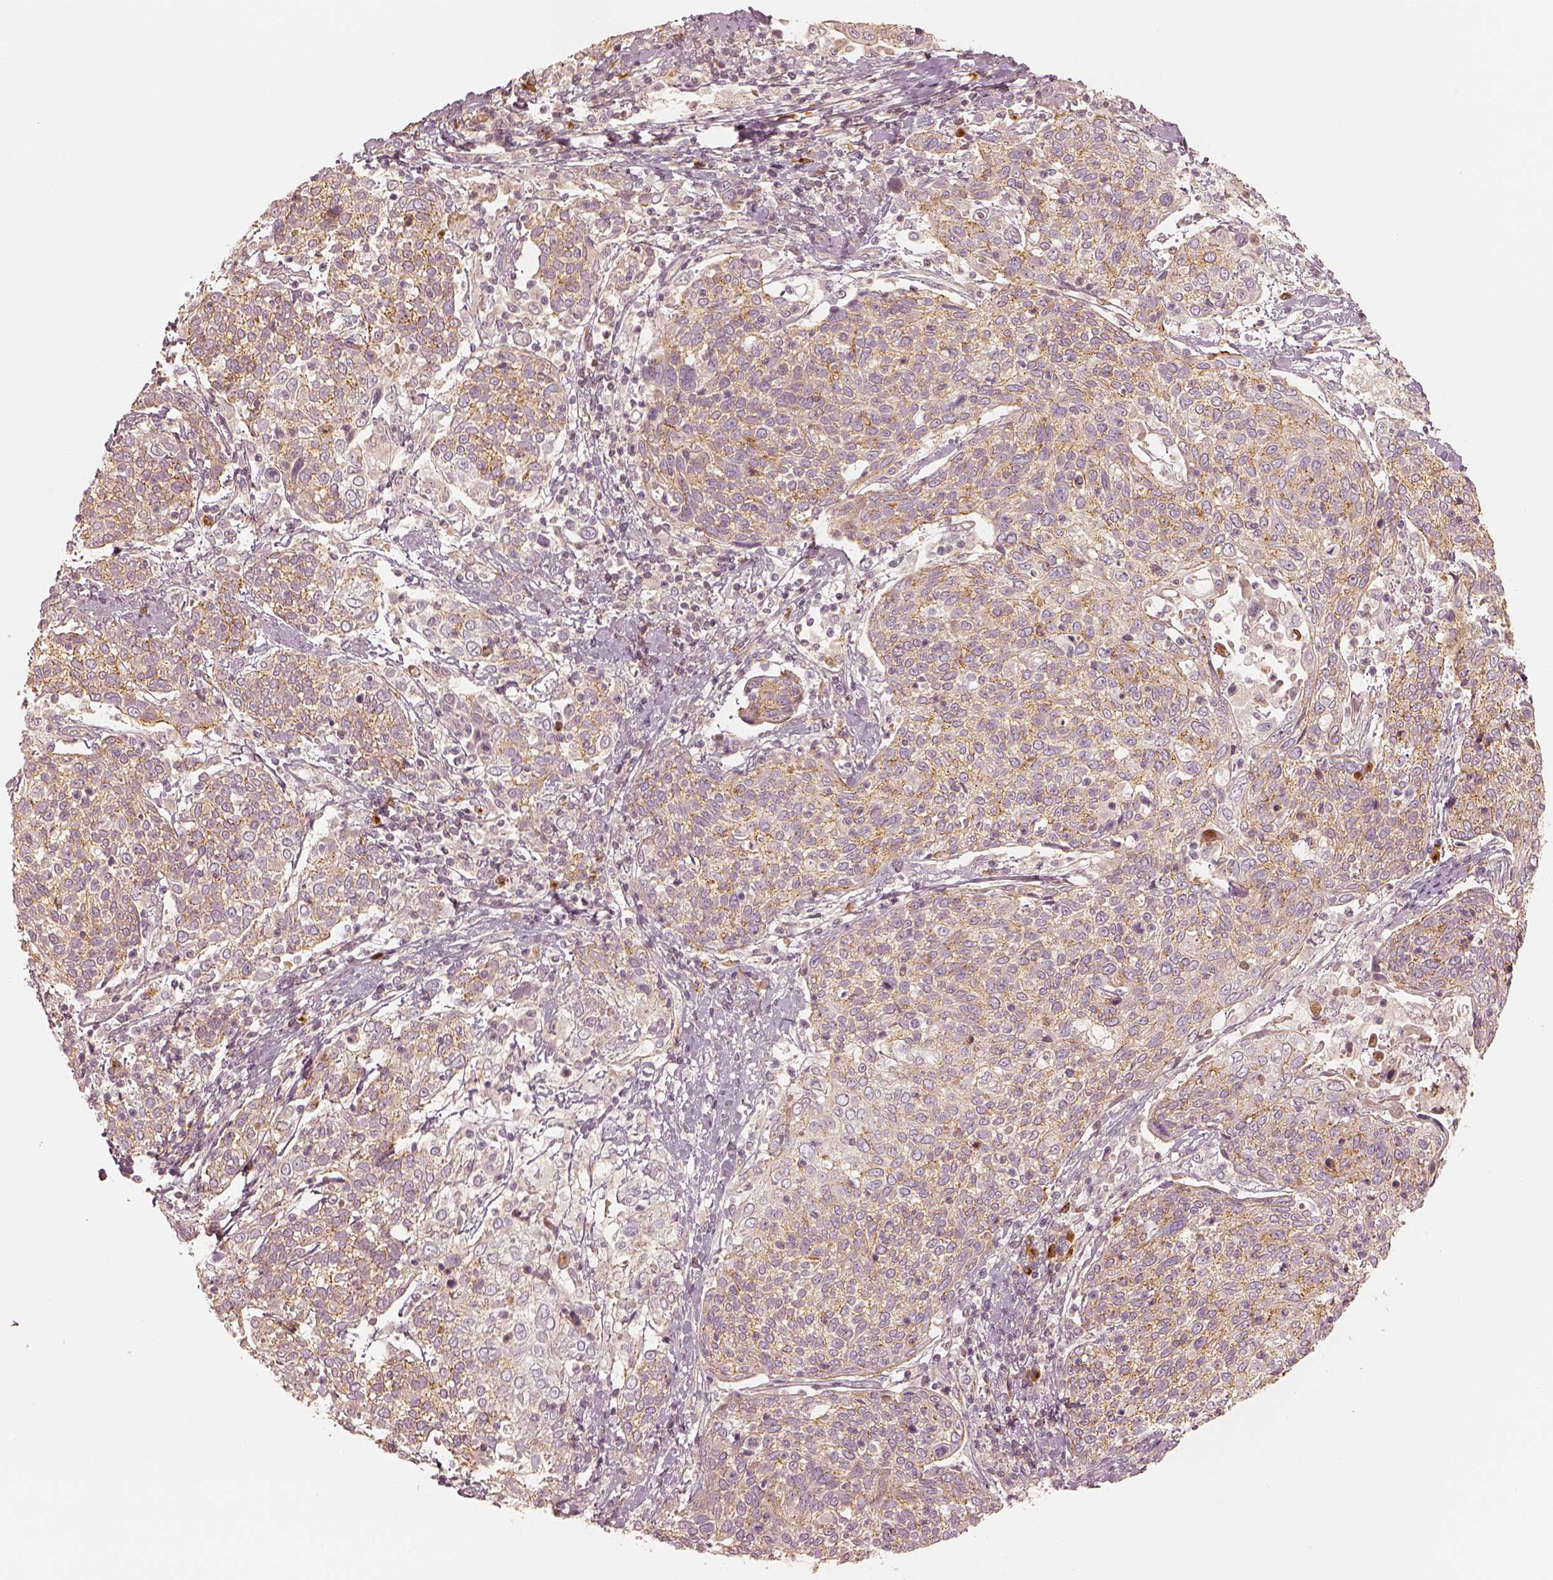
{"staining": {"intensity": "moderate", "quantity": "25%-75%", "location": "cytoplasmic/membranous"}, "tissue": "cervical cancer", "cell_type": "Tumor cells", "image_type": "cancer", "snomed": [{"axis": "morphology", "description": "Squamous cell carcinoma, NOS"}, {"axis": "topography", "description": "Cervix"}], "caption": "Tumor cells demonstrate medium levels of moderate cytoplasmic/membranous expression in approximately 25%-75% of cells in squamous cell carcinoma (cervical).", "gene": "GORASP2", "patient": {"sex": "female", "age": 61}}